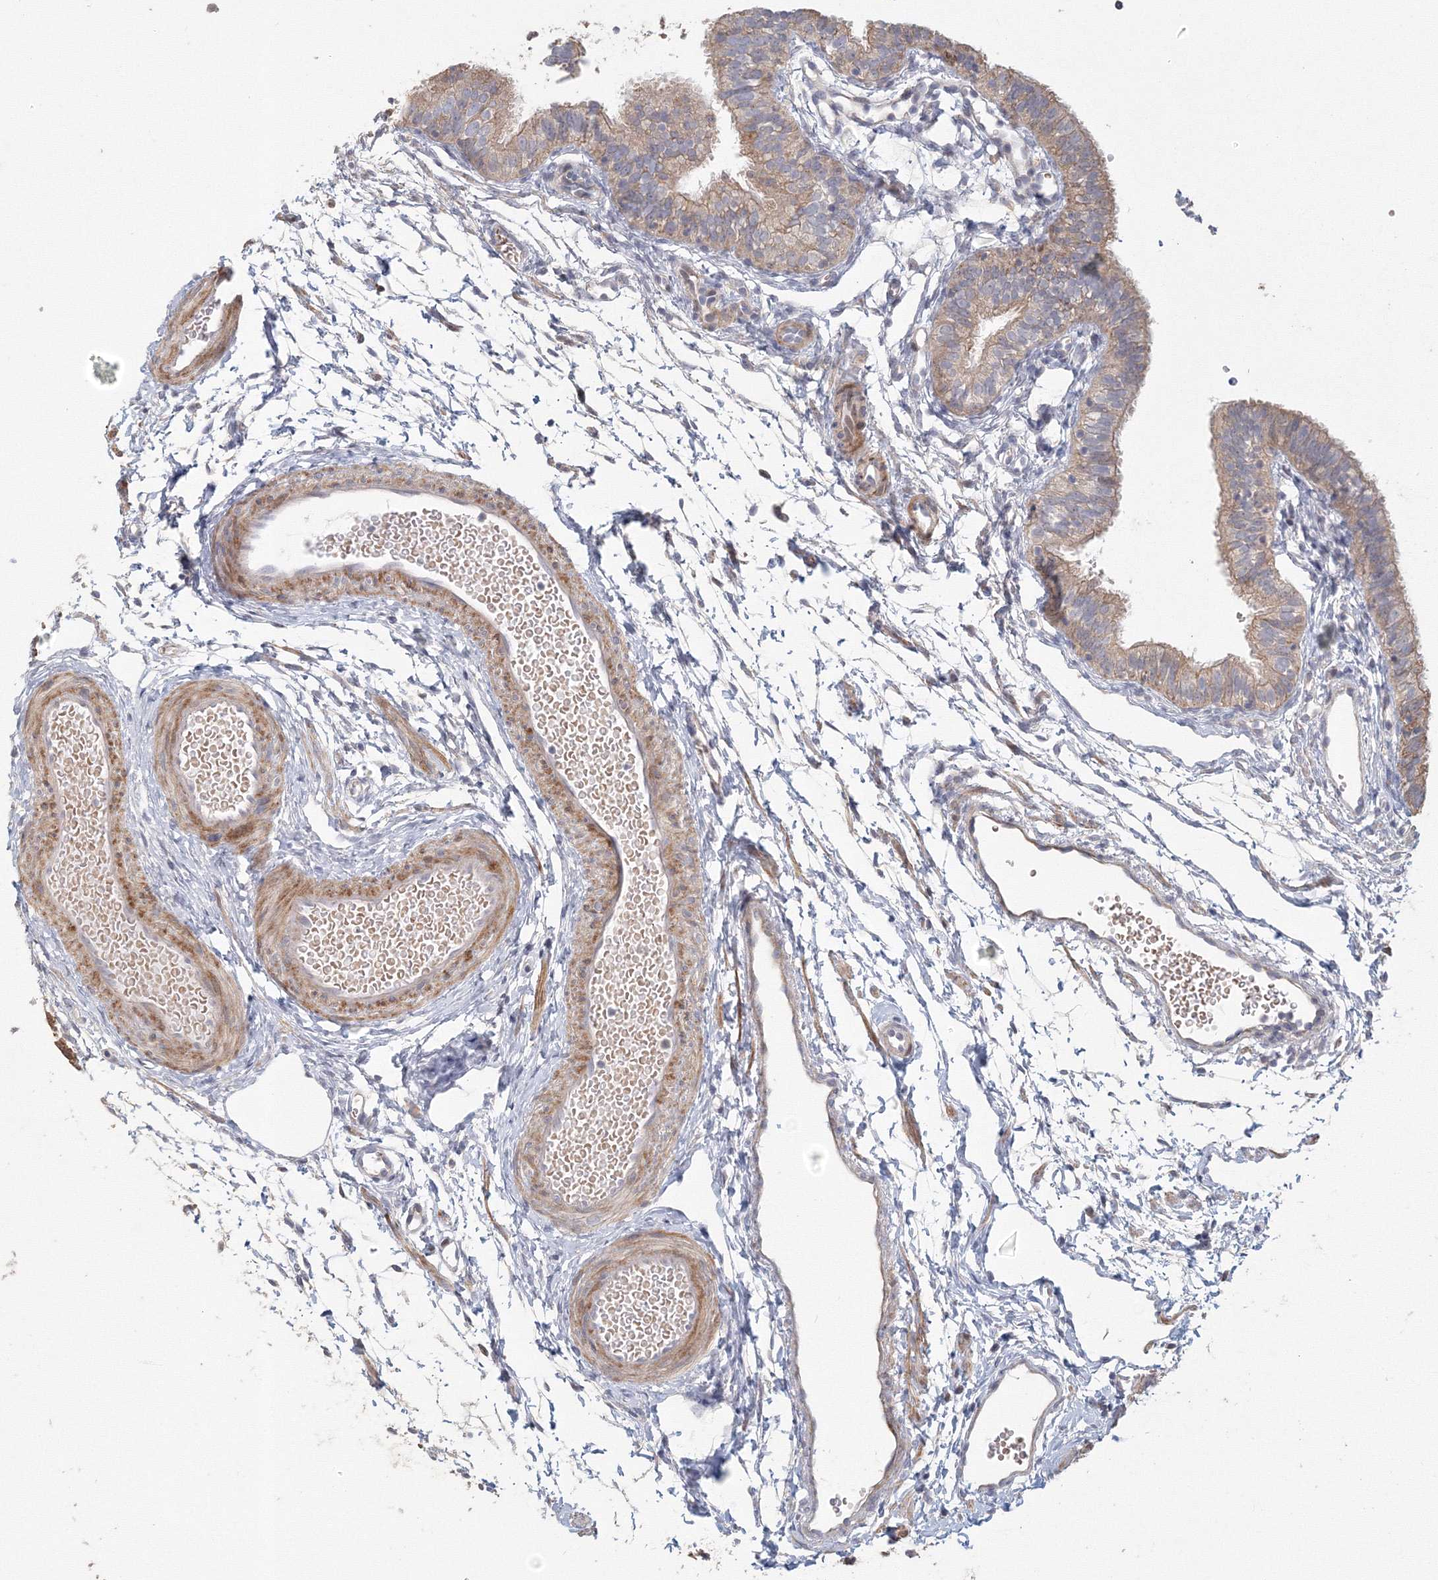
{"staining": {"intensity": "weak", "quantity": "25%-75%", "location": "cytoplasmic/membranous"}, "tissue": "fallopian tube", "cell_type": "Glandular cells", "image_type": "normal", "snomed": [{"axis": "morphology", "description": "Normal tissue, NOS"}, {"axis": "topography", "description": "Fallopian tube"}], "caption": "Protein staining by immunohistochemistry (IHC) shows weak cytoplasmic/membranous positivity in approximately 25%-75% of glandular cells in unremarkable fallopian tube.", "gene": "TACC2", "patient": {"sex": "female", "age": 35}}